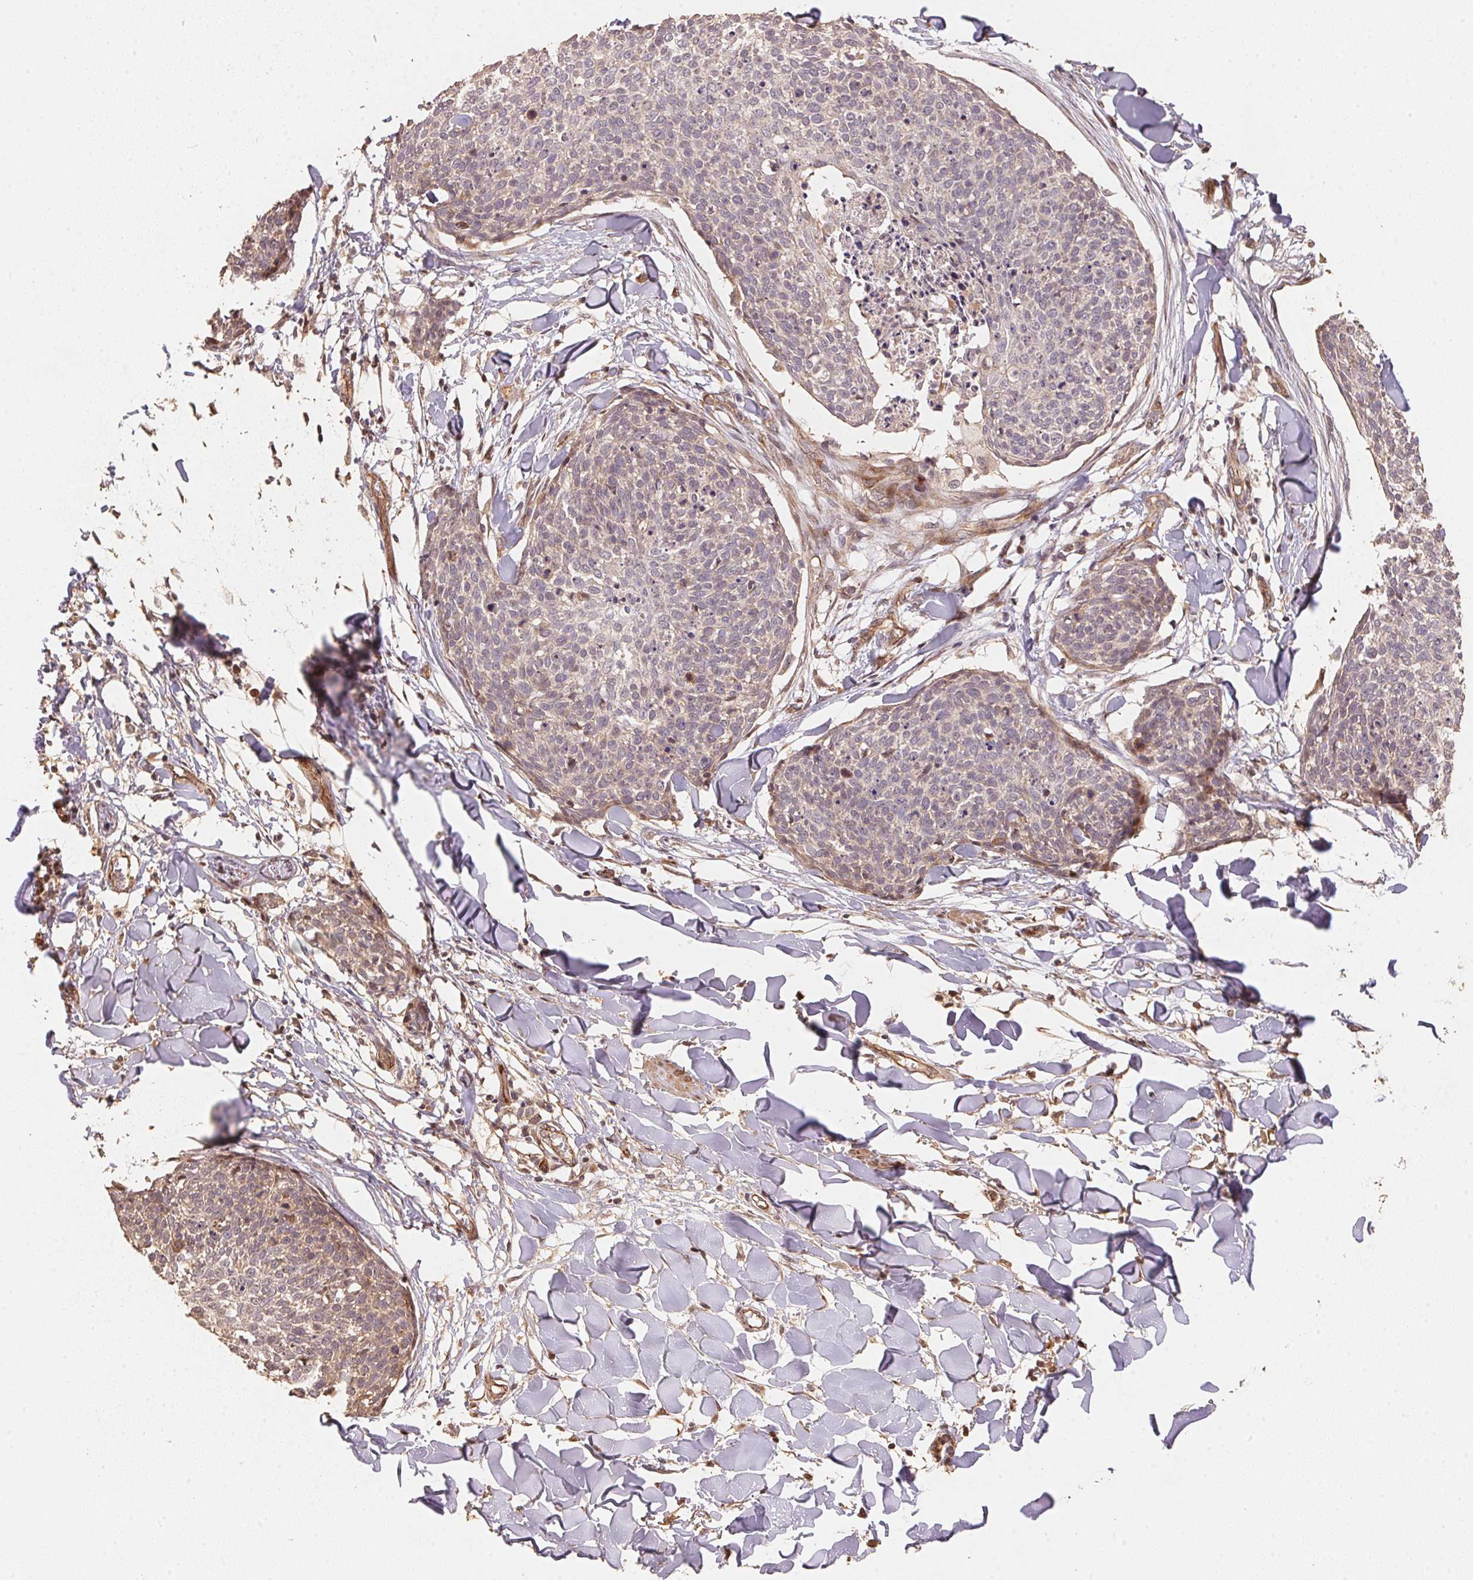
{"staining": {"intensity": "negative", "quantity": "none", "location": "none"}, "tissue": "skin cancer", "cell_type": "Tumor cells", "image_type": "cancer", "snomed": [{"axis": "morphology", "description": "Squamous cell carcinoma, NOS"}, {"axis": "topography", "description": "Skin"}, {"axis": "topography", "description": "Vulva"}], "caption": "The image demonstrates no significant expression in tumor cells of skin cancer (squamous cell carcinoma).", "gene": "TMEM222", "patient": {"sex": "female", "age": 75}}